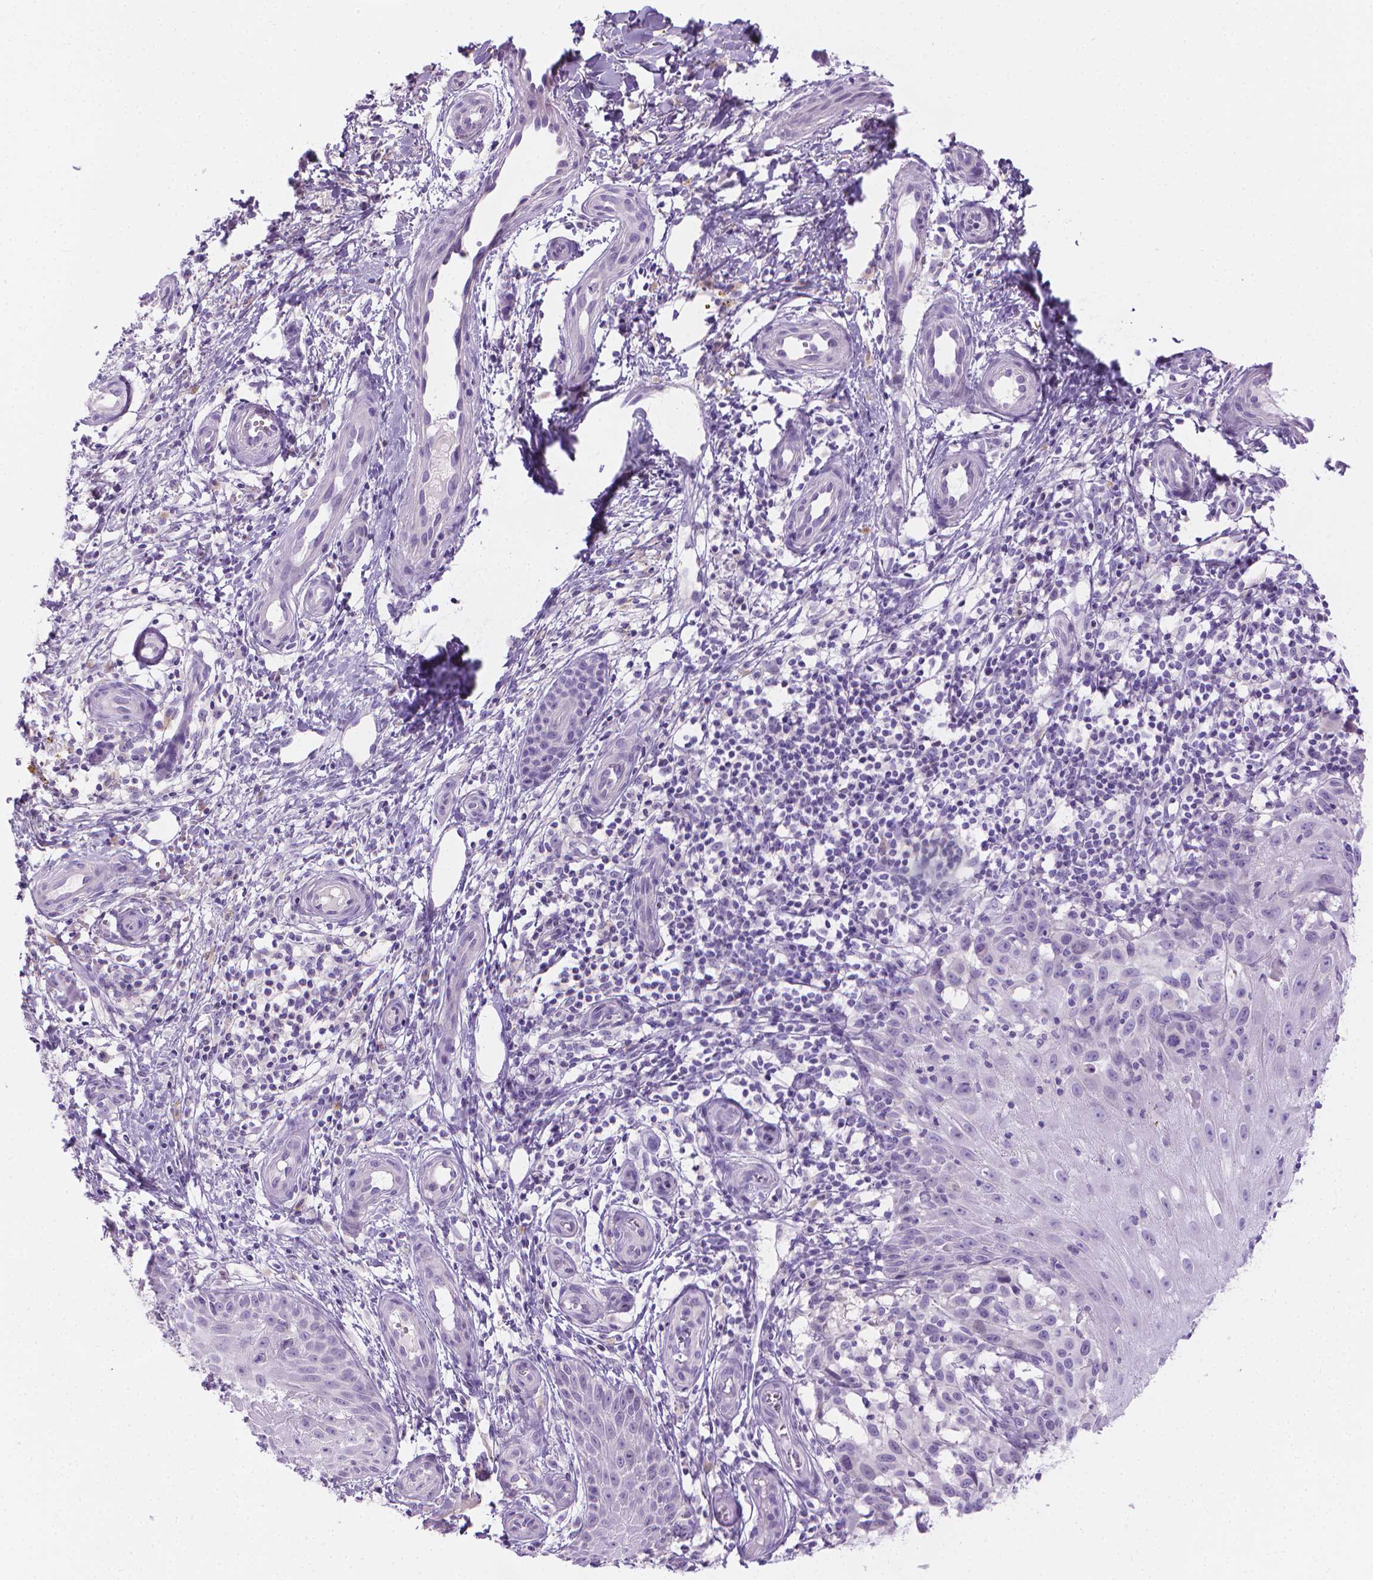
{"staining": {"intensity": "negative", "quantity": "none", "location": "none"}, "tissue": "melanoma", "cell_type": "Tumor cells", "image_type": "cancer", "snomed": [{"axis": "morphology", "description": "Malignant melanoma, NOS"}, {"axis": "topography", "description": "Skin"}], "caption": "This photomicrograph is of malignant melanoma stained with immunohistochemistry (IHC) to label a protein in brown with the nuclei are counter-stained blue. There is no expression in tumor cells.", "gene": "SPAG6", "patient": {"sex": "female", "age": 53}}